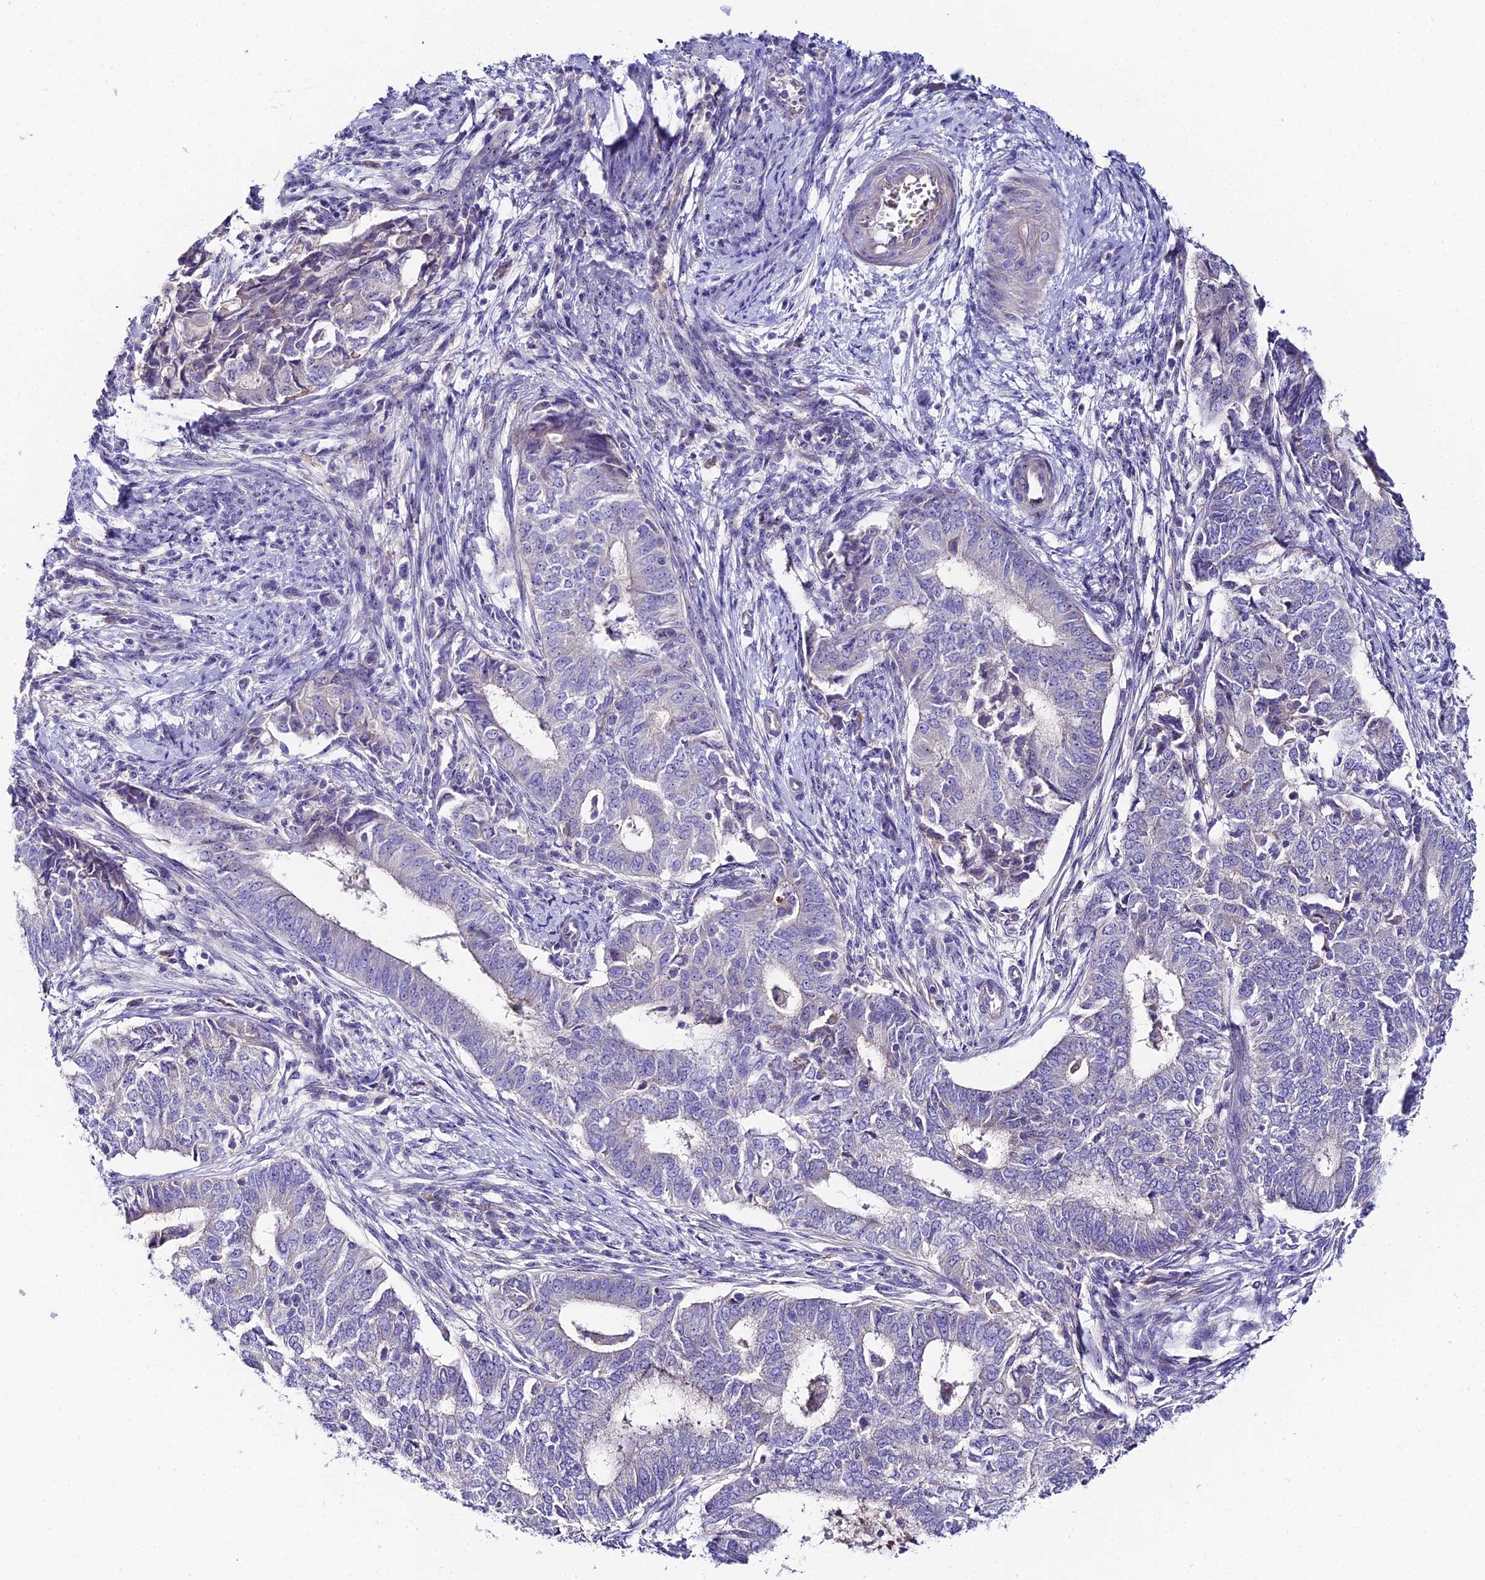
{"staining": {"intensity": "negative", "quantity": "none", "location": "none"}, "tissue": "endometrial cancer", "cell_type": "Tumor cells", "image_type": "cancer", "snomed": [{"axis": "morphology", "description": "Adenocarcinoma, NOS"}, {"axis": "topography", "description": "Endometrium"}], "caption": "Endometrial cancer stained for a protein using IHC reveals no positivity tumor cells.", "gene": "DUSP29", "patient": {"sex": "female", "age": 62}}